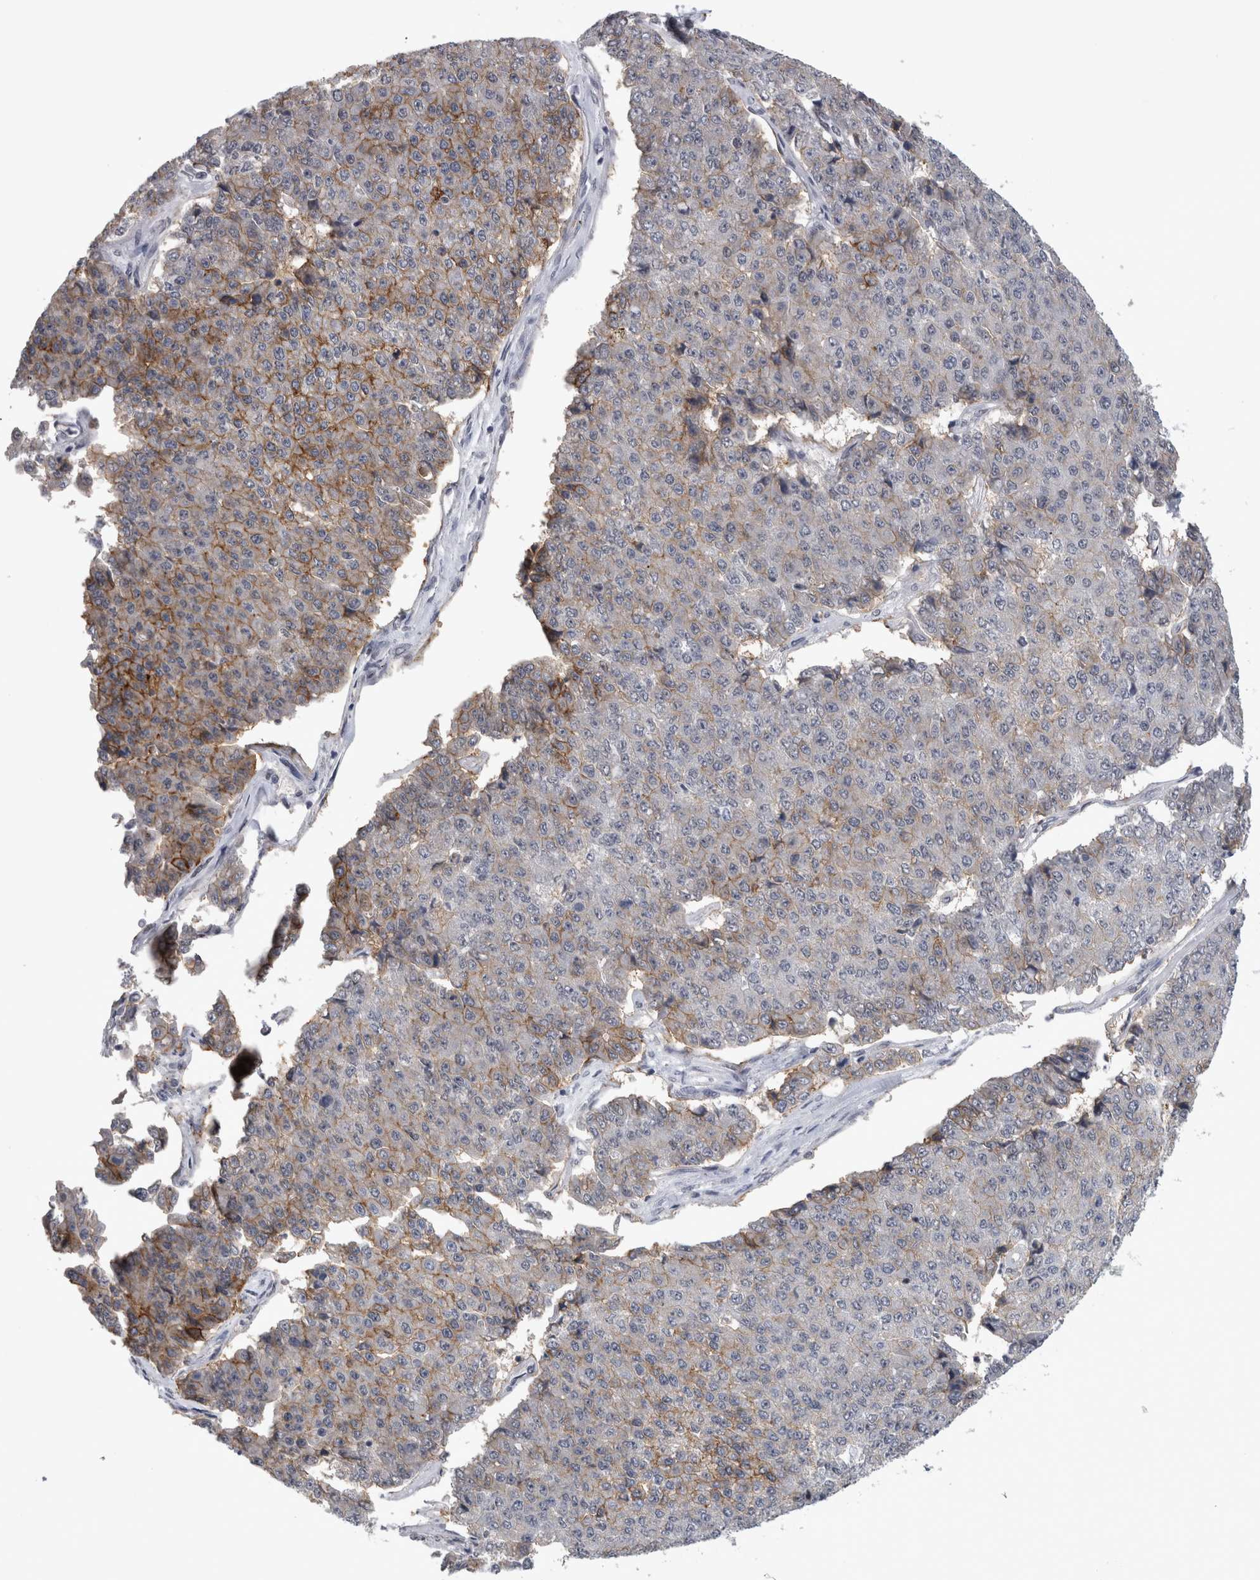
{"staining": {"intensity": "moderate", "quantity": "<25%", "location": "cytoplasmic/membranous"}, "tissue": "pancreatic cancer", "cell_type": "Tumor cells", "image_type": "cancer", "snomed": [{"axis": "morphology", "description": "Adenocarcinoma, NOS"}, {"axis": "topography", "description": "Pancreas"}], "caption": "Approximately <25% of tumor cells in human pancreatic adenocarcinoma show moderate cytoplasmic/membranous protein staining as visualized by brown immunohistochemical staining.", "gene": "PEBP4", "patient": {"sex": "male", "age": 50}}